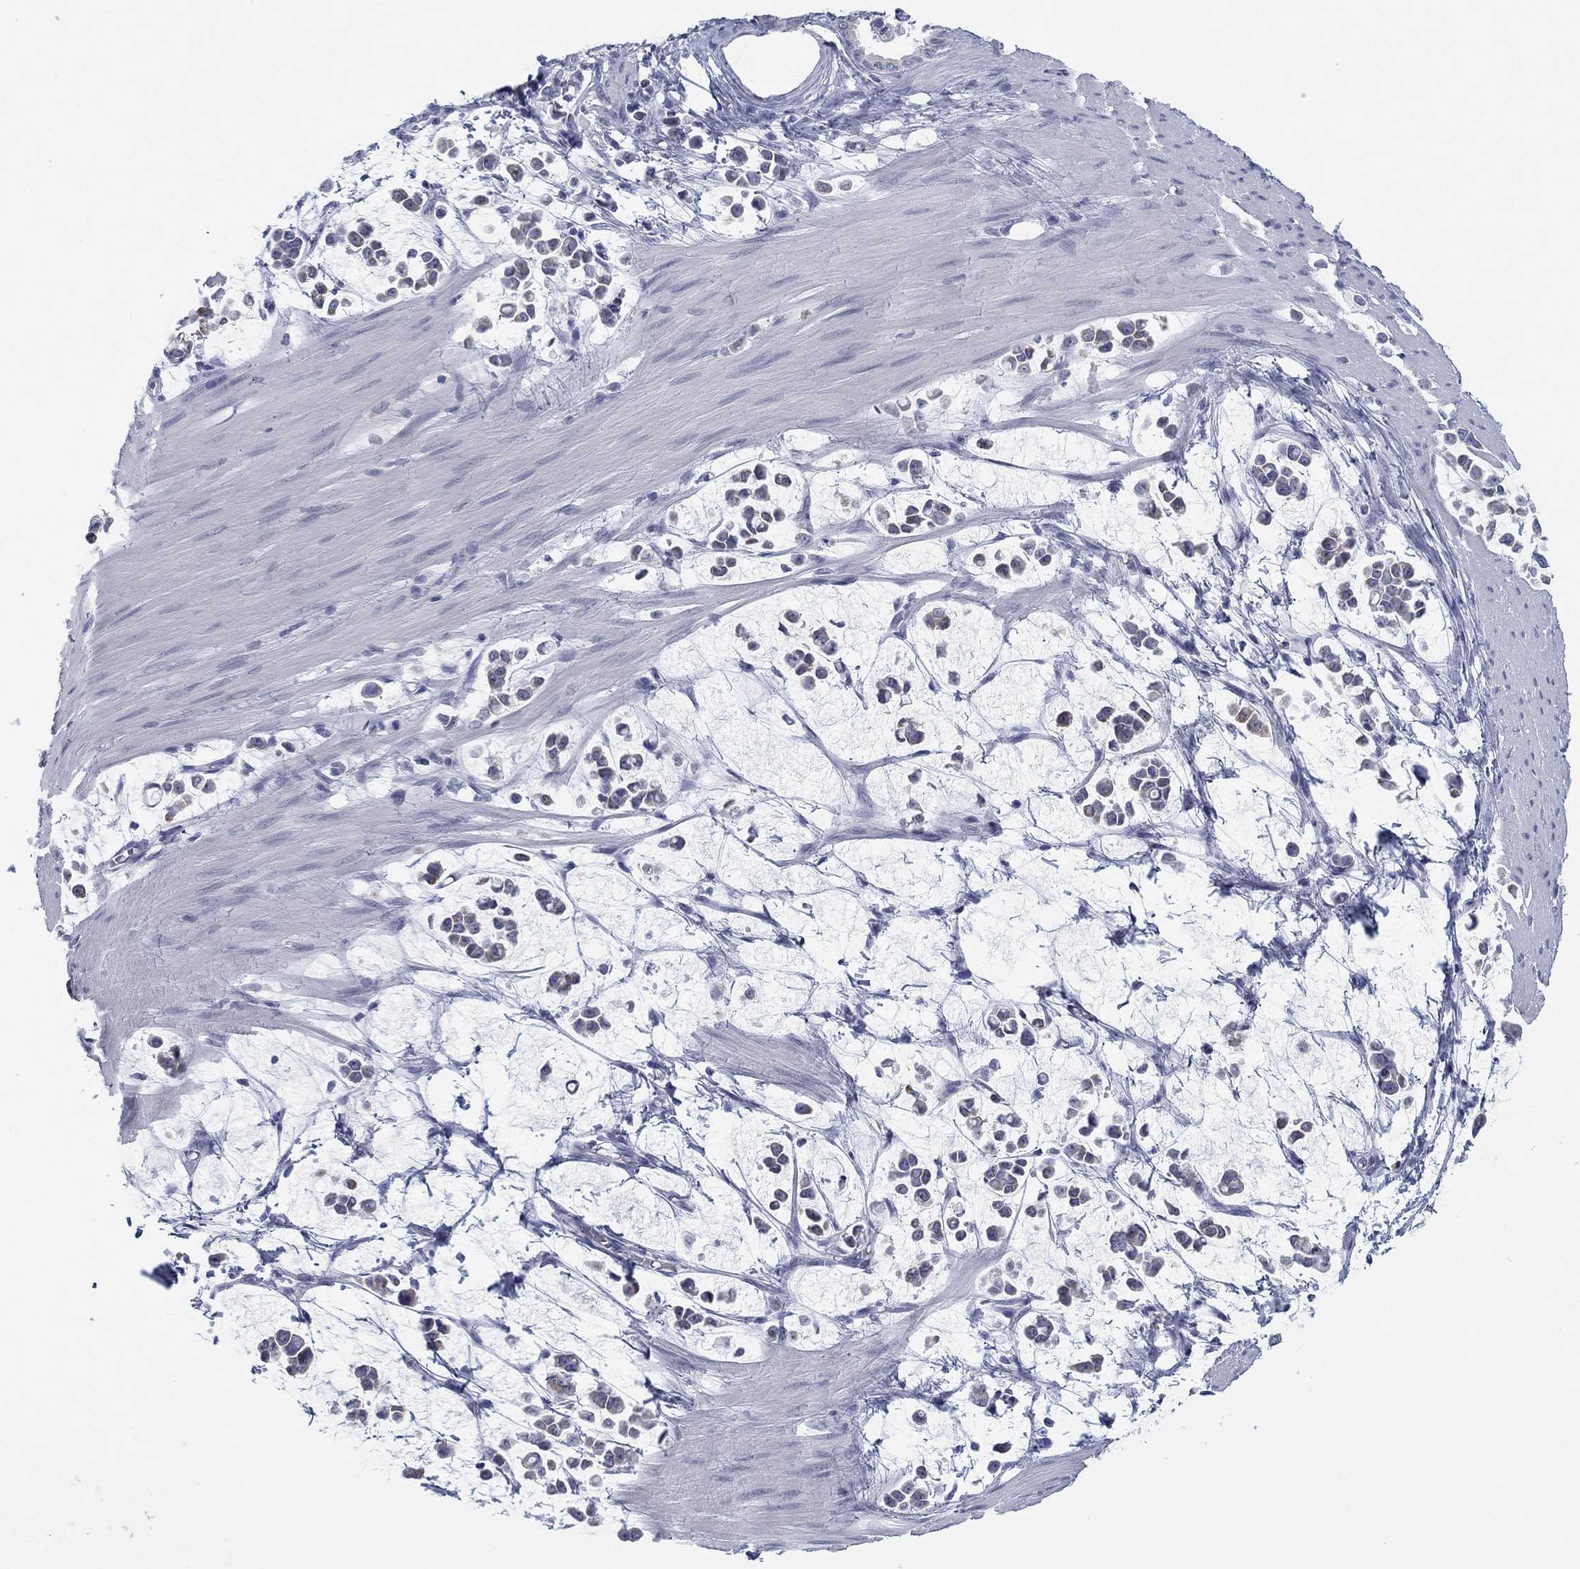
{"staining": {"intensity": "weak", "quantity": "25%-75%", "location": "cytoplasmic/membranous"}, "tissue": "stomach cancer", "cell_type": "Tumor cells", "image_type": "cancer", "snomed": [{"axis": "morphology", "description": "Adenocarcinoma, NOS"}, {"axis": "topography", "description": "Stomach"}], "caption": "Tumor cells reveal low levels of weak cytoplasmic/membranous staining in approximately 25%-75% of cells in human stomach cancer.", "gene": "DNAL1", "patient": {"sex": "male", "age": 82}}